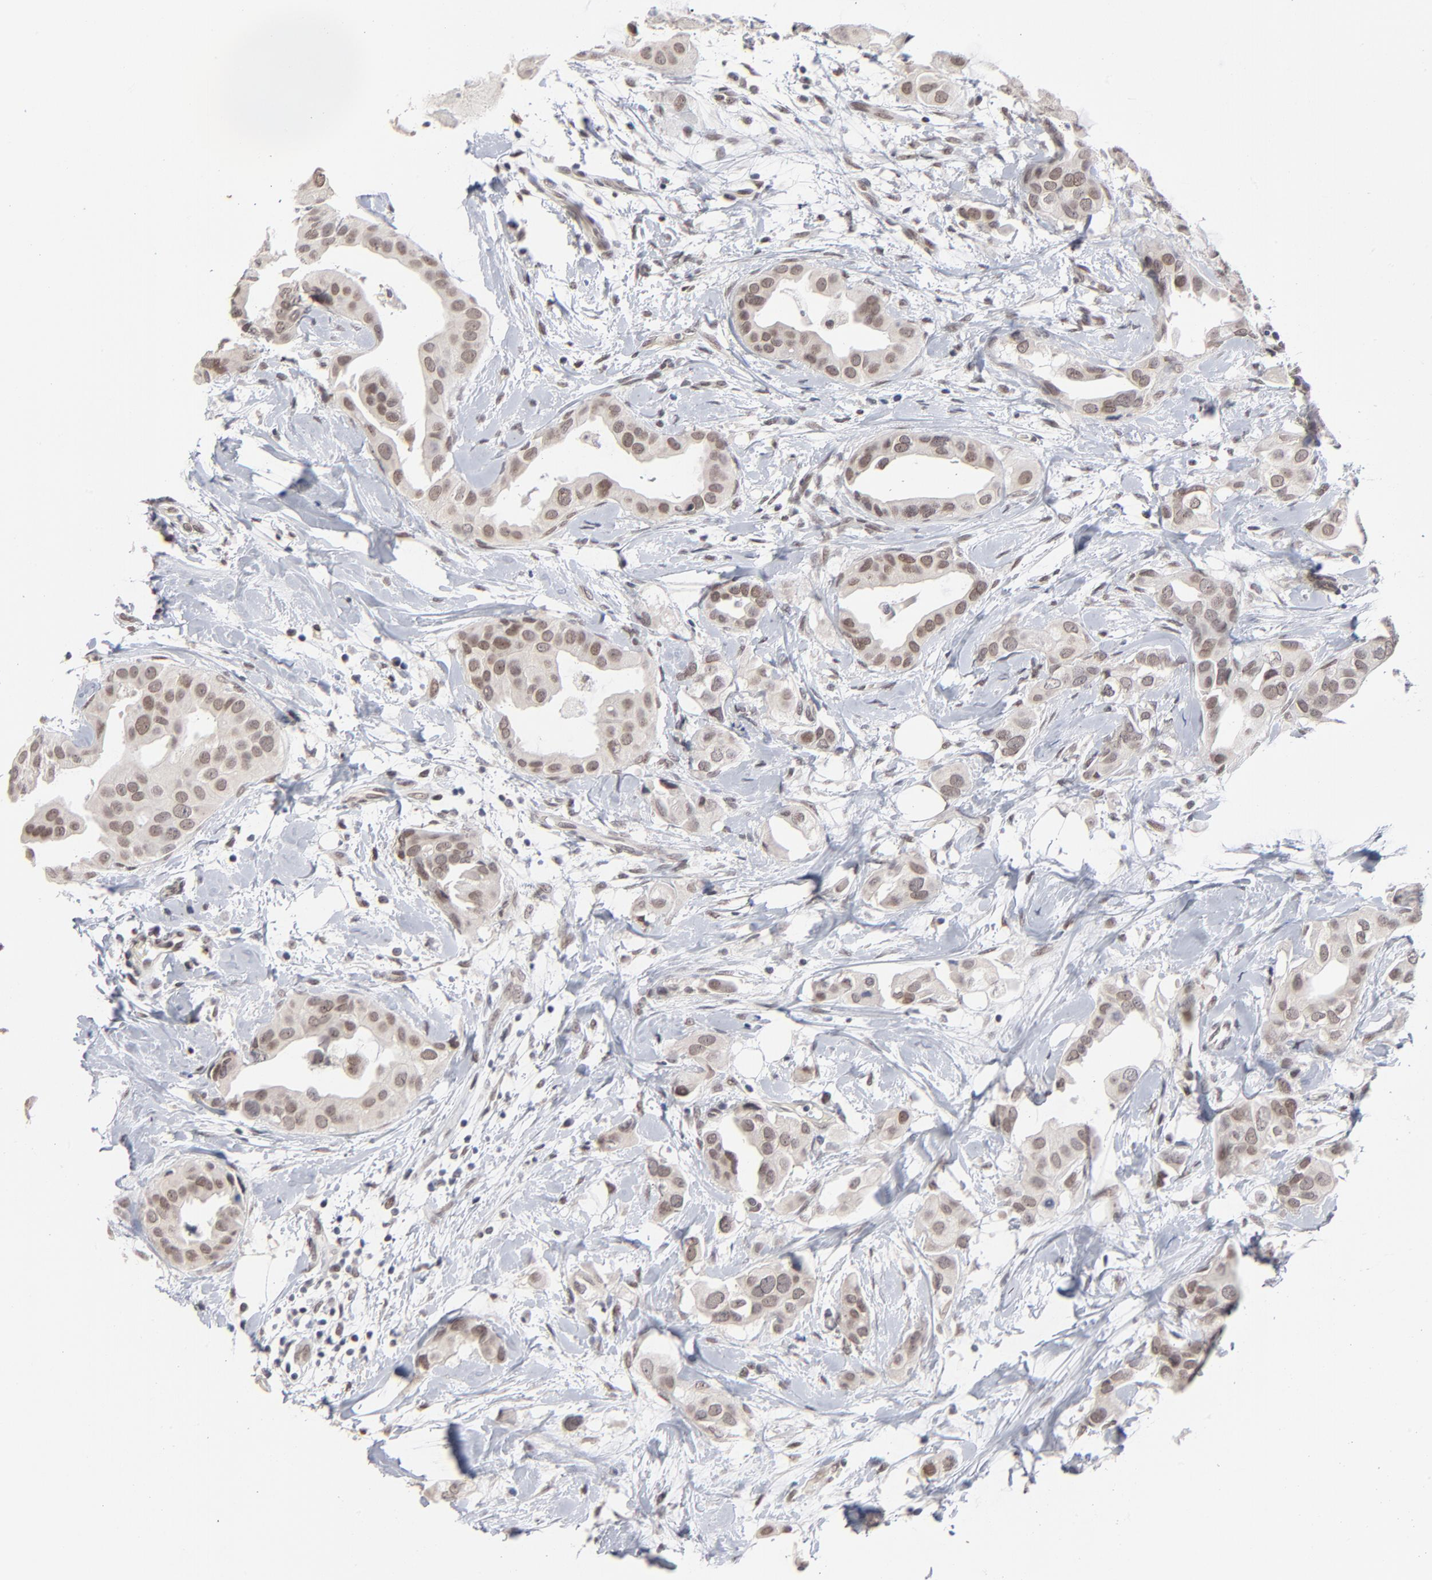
{"staining": {"intensity": "weak", "quantity": "25%-75%", "location": "nuclear"}, "tissue": "breast cancer", "cell_type": "Tumor cells", "image_type": "cancer", "snomed": [{"axis": "morphology", "description": "Duct carcinoma"}, {"axis": "topography", "description": "Breast"}], "caption": "Brown immunohistochemical staining in human breast cancer displays weak nuclear positivity in about 25%-75% of tumor cells.", "gene": "MBIP", "patient": {"sex": "female", "age": 40}}